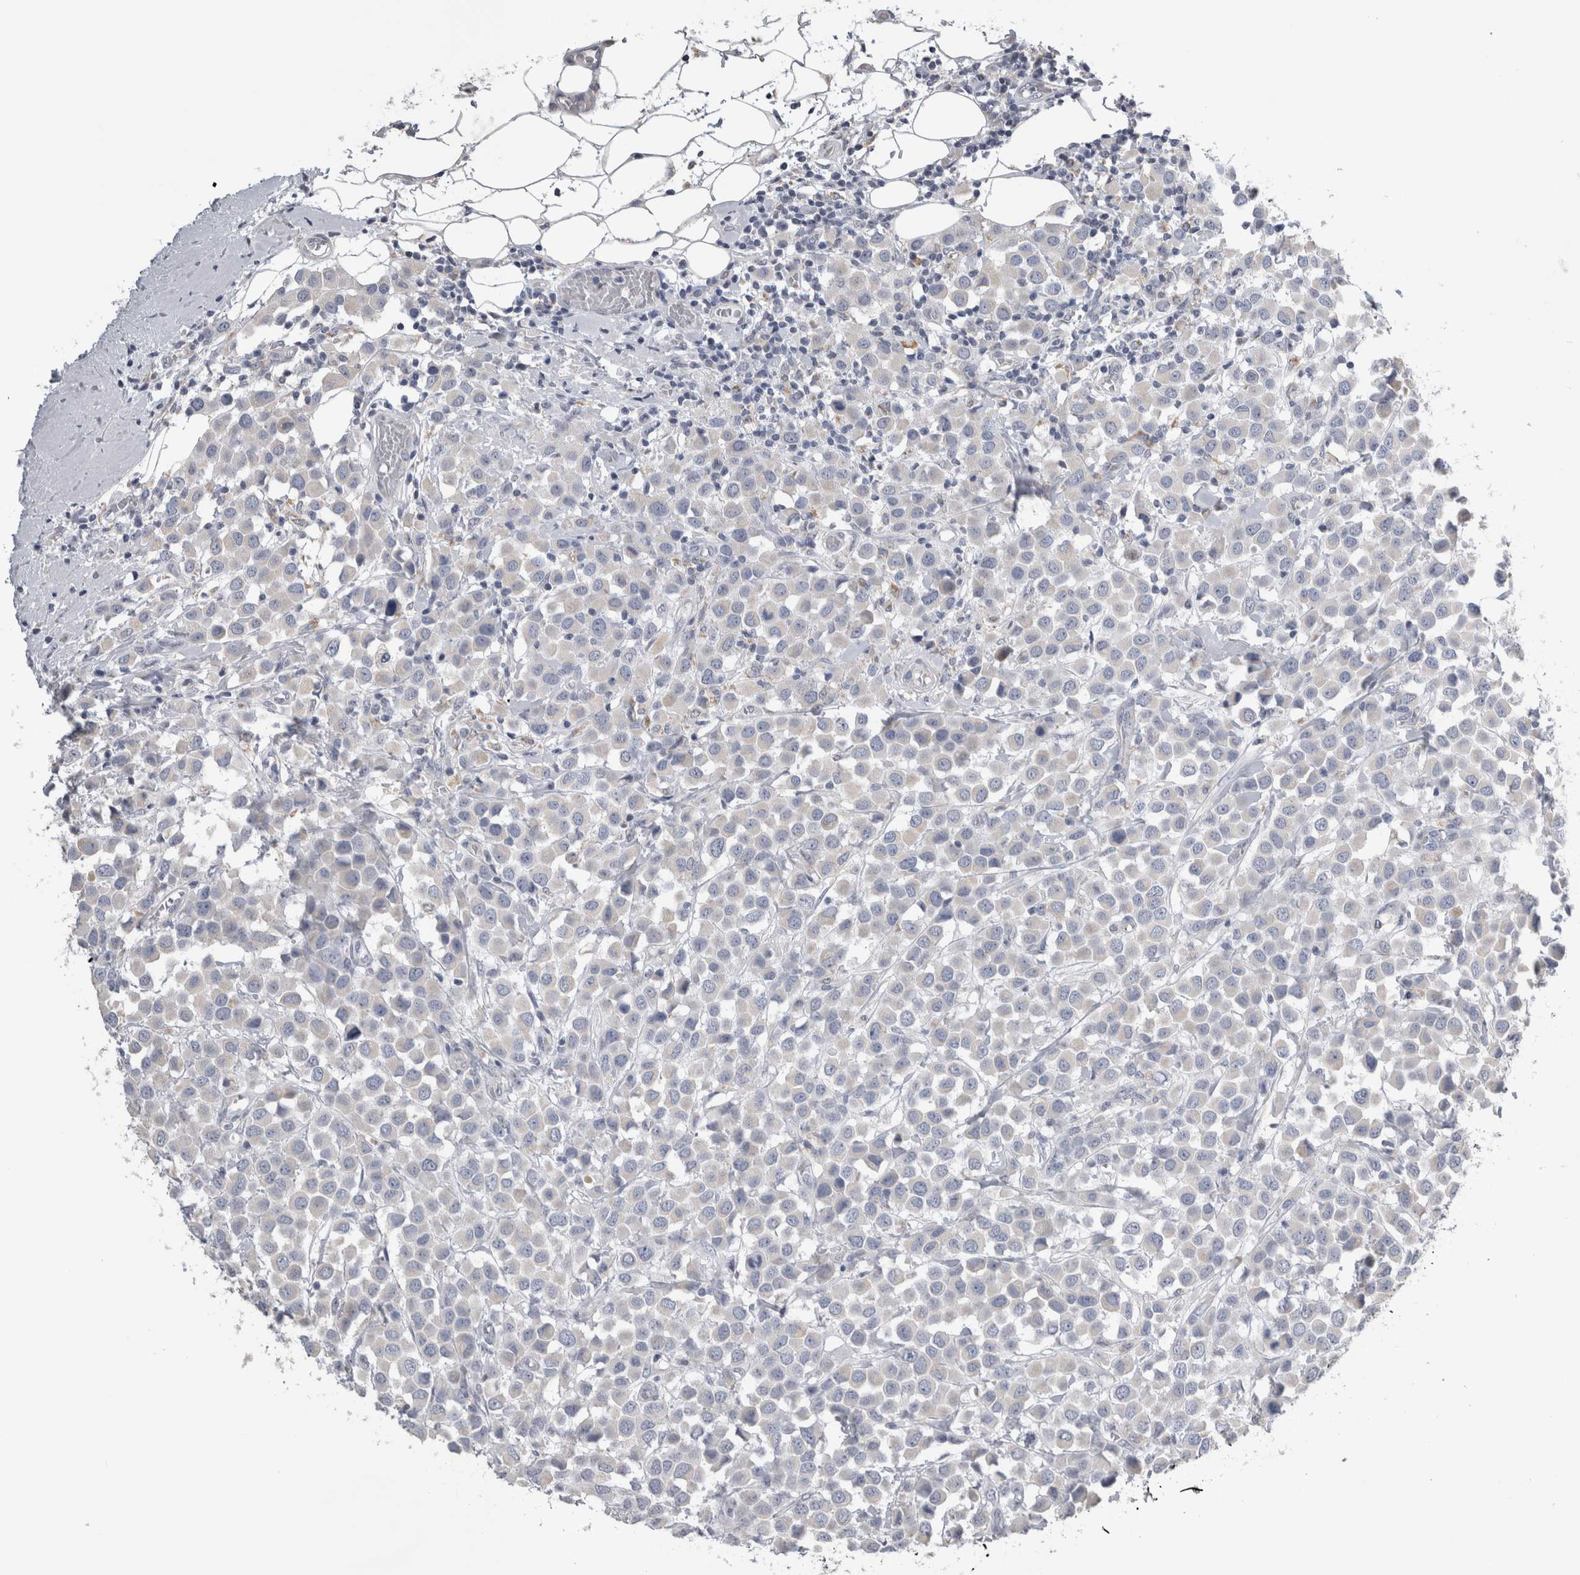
{"staining": {"intensity": "negative", "quantity": "none", "location": "none"}, "tissue": "breast cancer", "cell_type": "Tumor cells", "image_type": "cancer", "snomed": [{"axis": "morphology", "description": "Duct carcinoma"}, {"axis": "topography", "description": "Breast"}], "caption": "Tumor cells are negative for brown protein staining in breast invasive ductal carcinoma.", "gene": "DHRS4", "patient": {"sex": "female", "age": 61}}